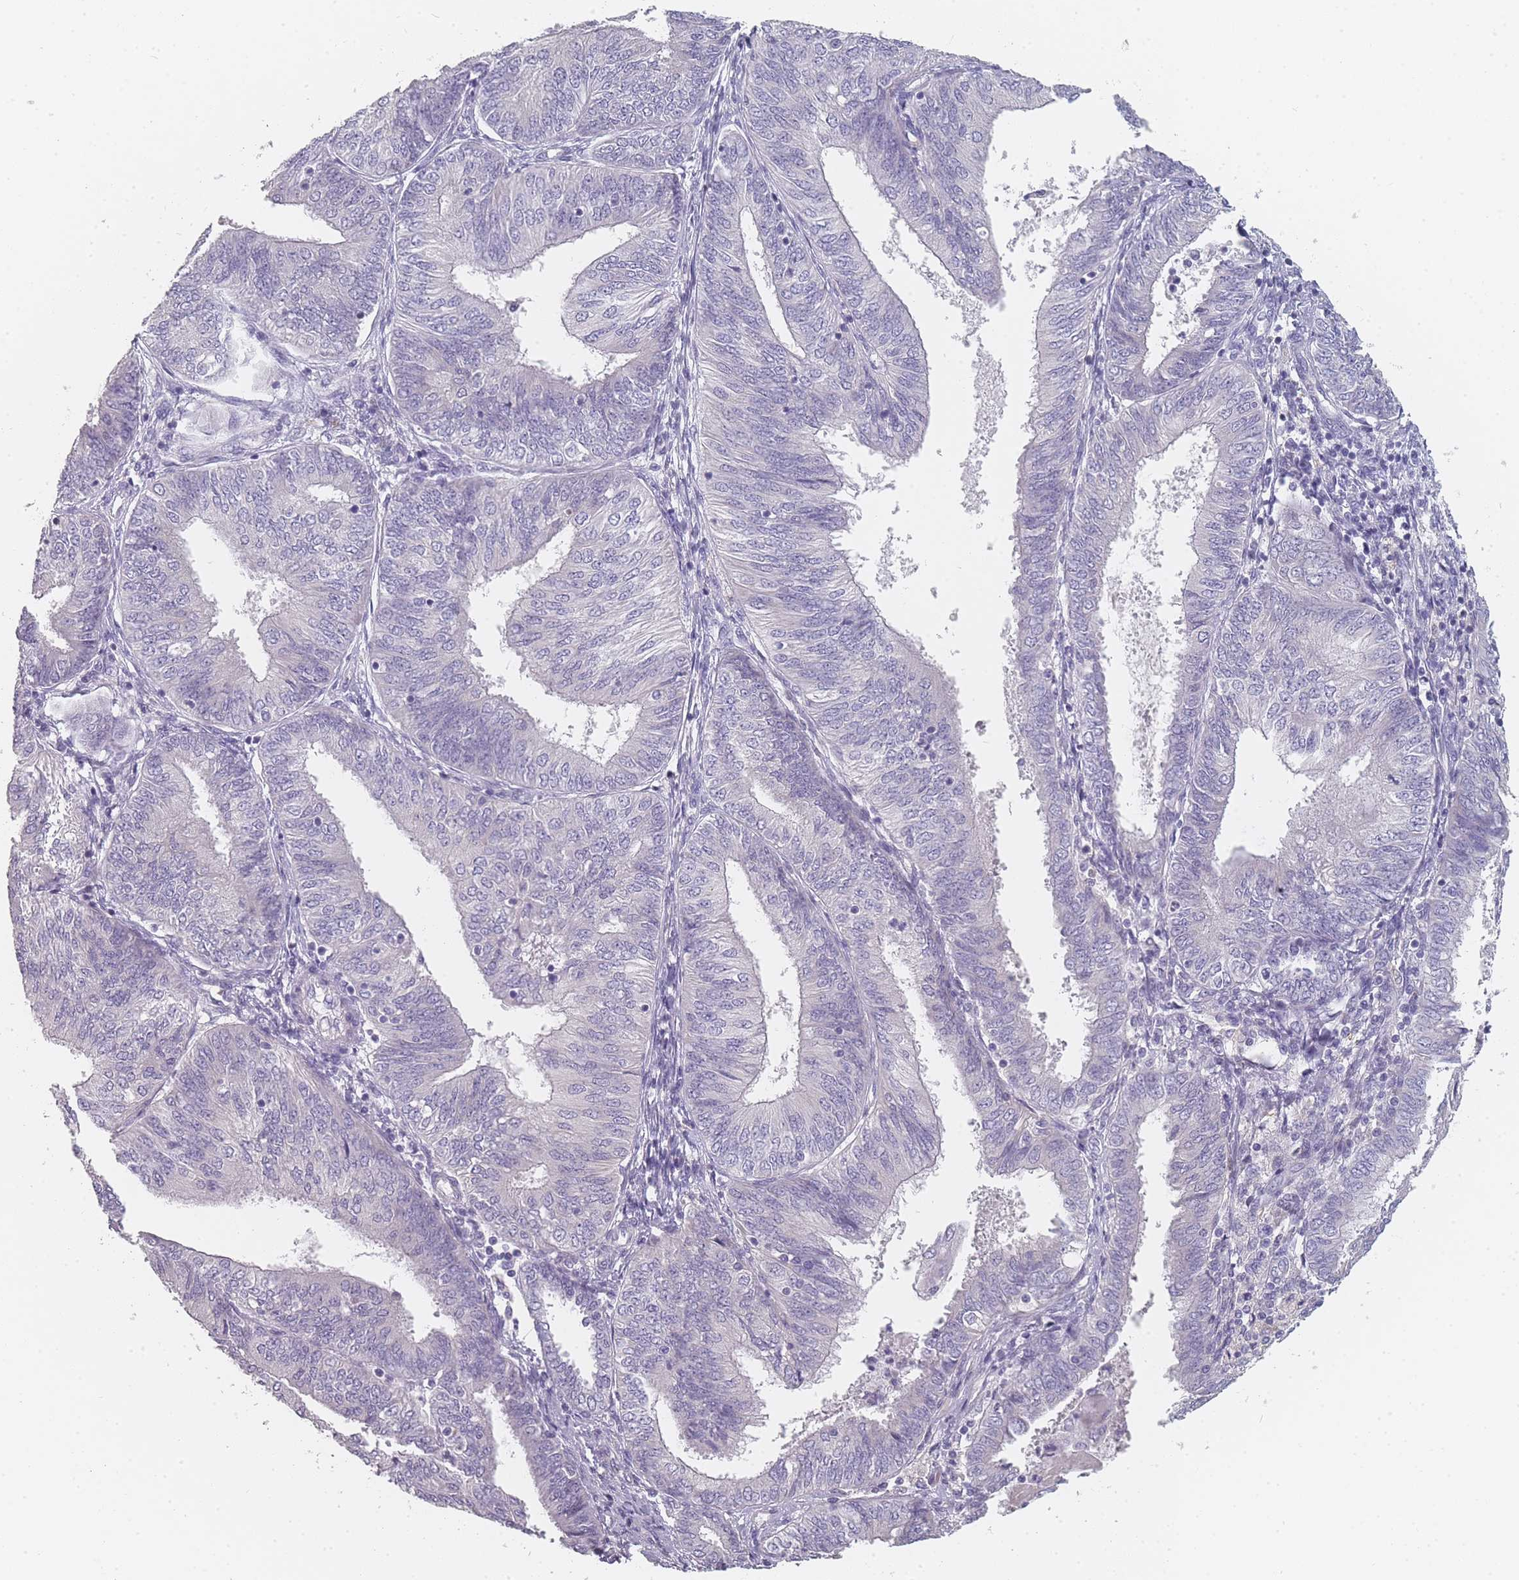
{"staining": {"intensity": "negative", "quantity": "none", "location": "none"}, "tissue": "endometrial cancer", "cell_type": "Tumor cells", "image_type": "cancer", "snomed": [{"axis": "morphology", "description": "Adenocarcinoma, NOS"}, {"axis": "topography", "description": "Endometrium"}], "caption": "Tumor cells show no significant staining in endometrial adenocarcinoma.", "gene": "SLC35E4", "patient": {"sex": "female", "age": 58}}